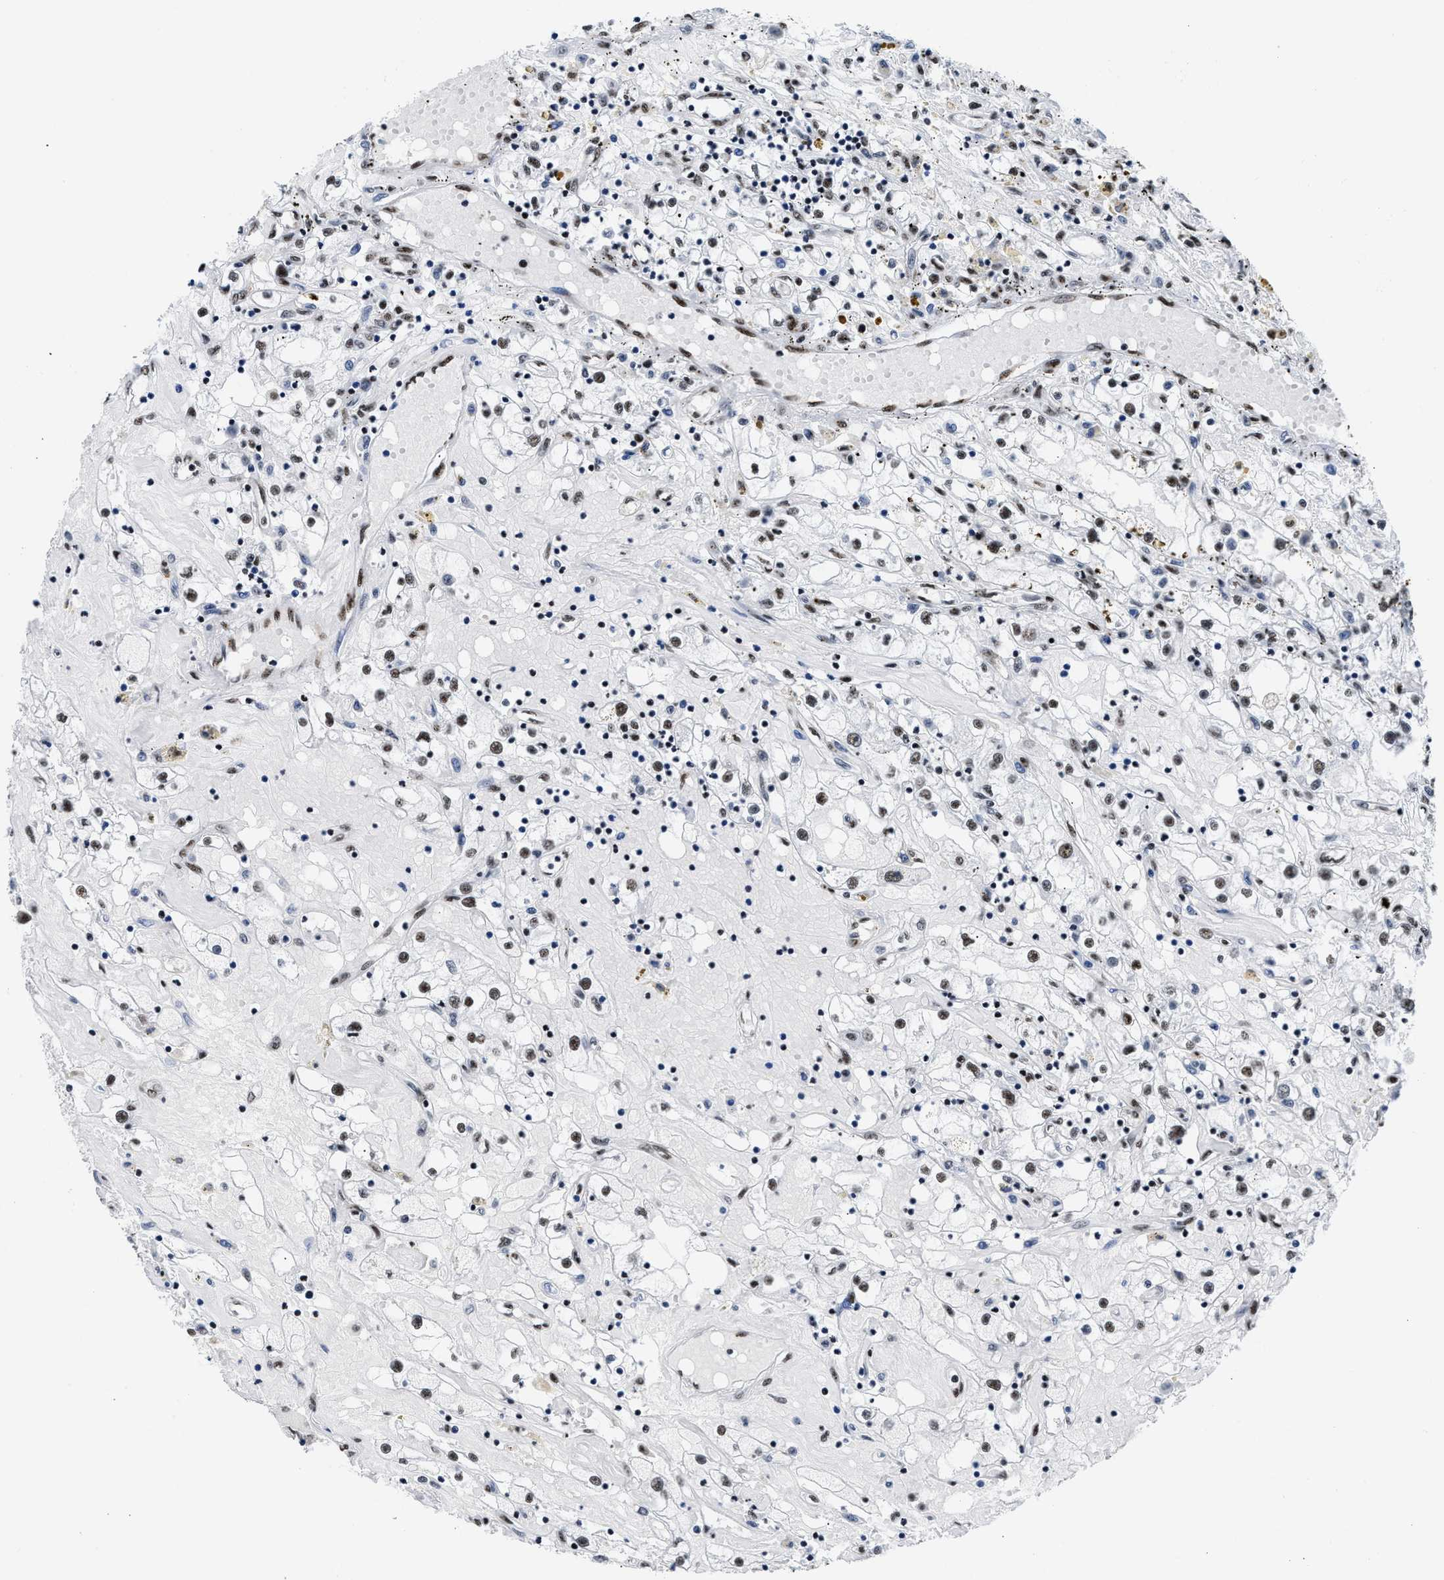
{"staining": {"intensity": "moderate", "quantity": "25%-75%", "location": "nuclear"}, "tissue": "renal cancer", "cell_type": "Tumor cells", "image_type": "cancer", "snomed": [{"axis": "morphology", "description": "Adenocarcinoma, NOS"}, {"axis": "topography", "description": "Kidney"}], "caption": "Immunohistochemical staining of human renal cancer shows medium levels of moderate nuclear staining in about 25%-75% of tumor cells. Nuclei are stained in blue.", "gene": "RBM8A", "patient": {"sex": "male", "age": 56}}